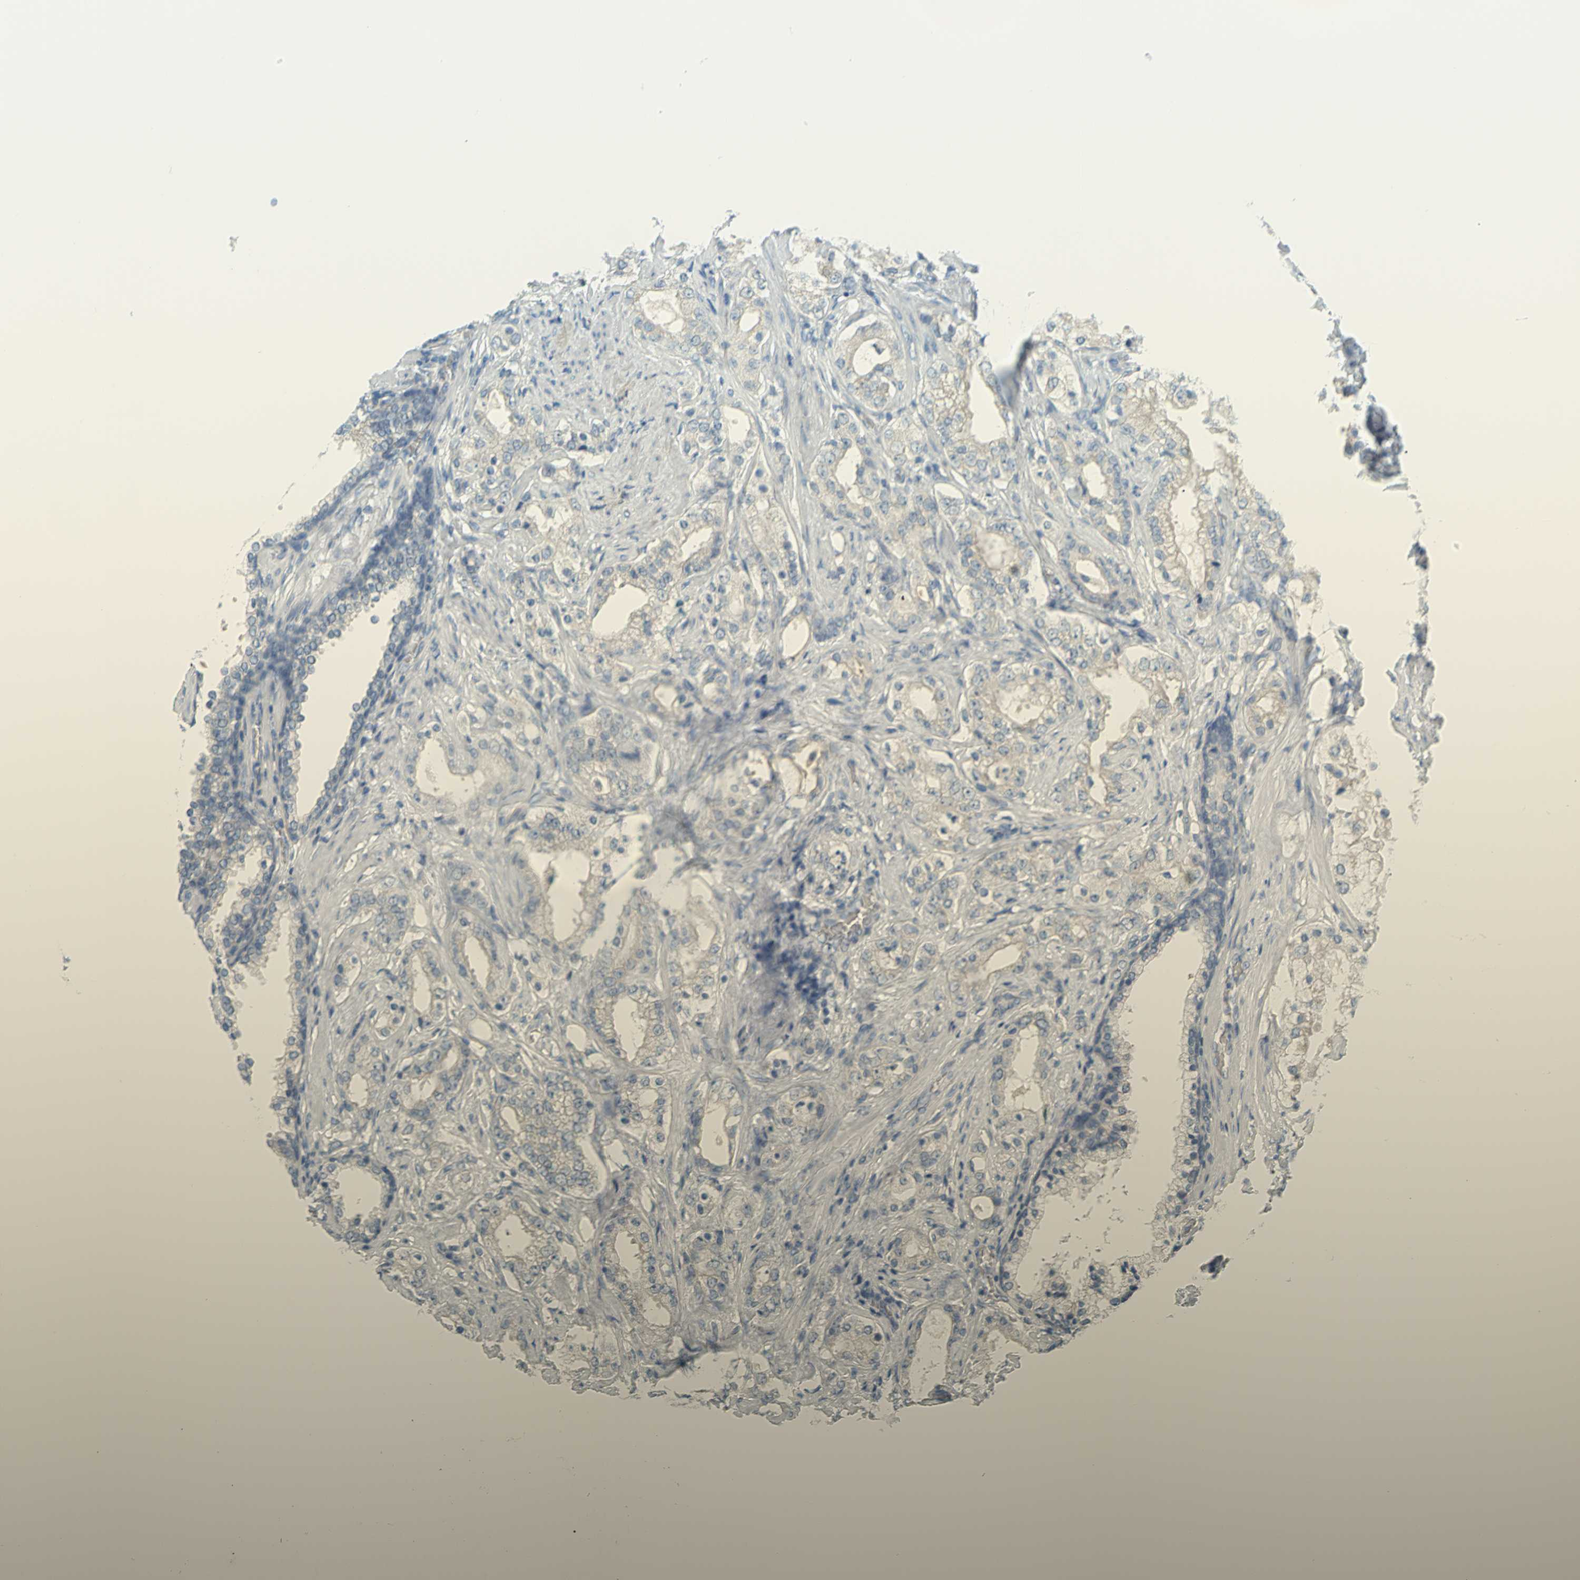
{"staining": {"intensity": "negative", "quantity": "none", "location": "none"}, "tissue": "prostate cancer", "cell_type": "Tumor cells", "image_type": "cancer", "snomed": [{"axis": "morphology", "description": "Adenocarcinoma, Low grade"}, {"axis": "topography", "description": "Prostate"}], "caption": "Human prostate cancer stained for a protein using immunohistochemistry (IHC) demonstrates no staining in tumor cells.", "gene": "DCT", "patient": {"sex": "male", "age": 59}}